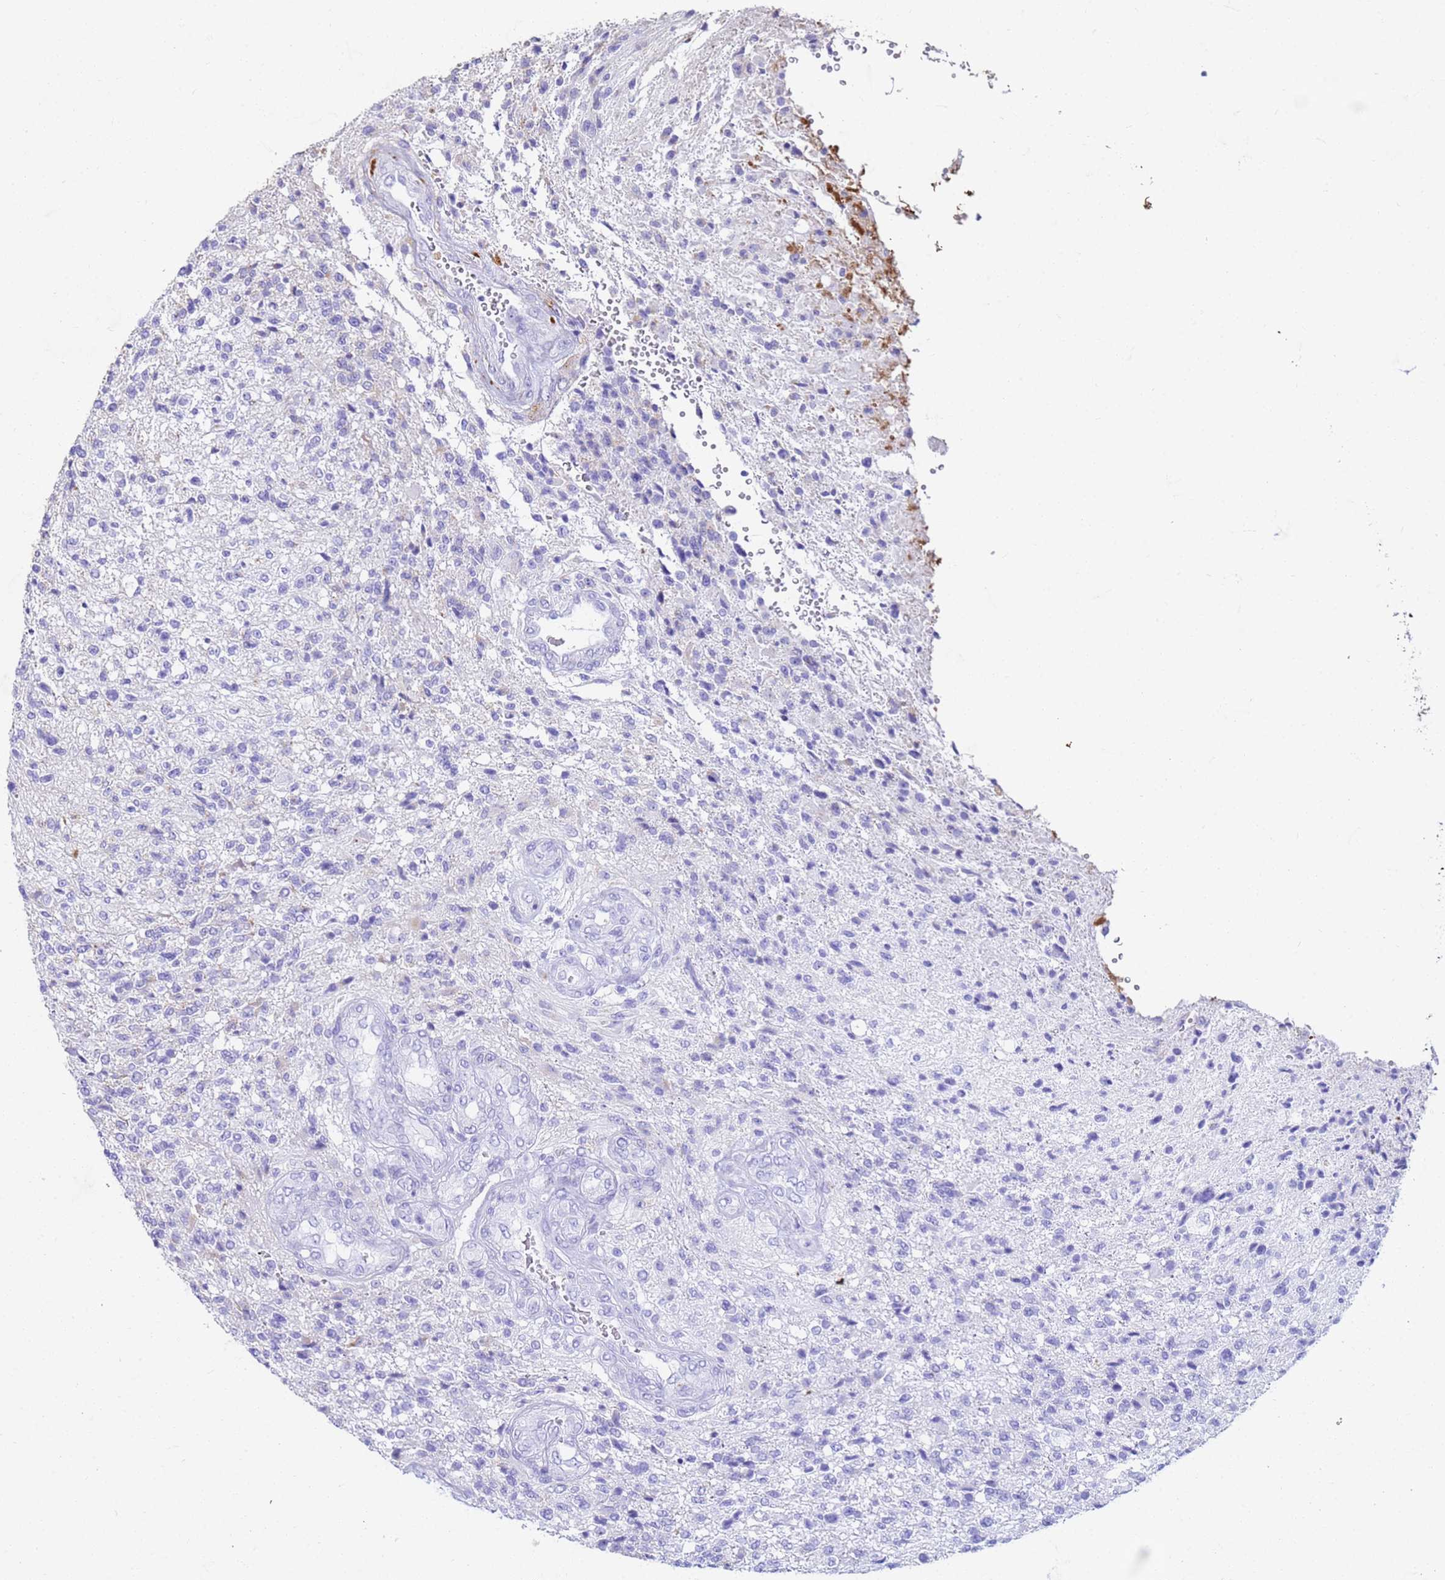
{"staining": {"intensity": "negative", "quantity": "none", "location": "none"}, "tissue": "glioma", "cell_type": "Tumor cells", "image_type": "cancer", "snomed": [{"axis": "morphology", "description": "Glioma, malignant, High grade"}, {"axis": "topography", "description": "Brain"}], "caption": "A photomicrograph of human glioma is negative for staining in tumor cells.", "gene": "SLC25A15", "patient": {"sex": "male", "age": 56}}